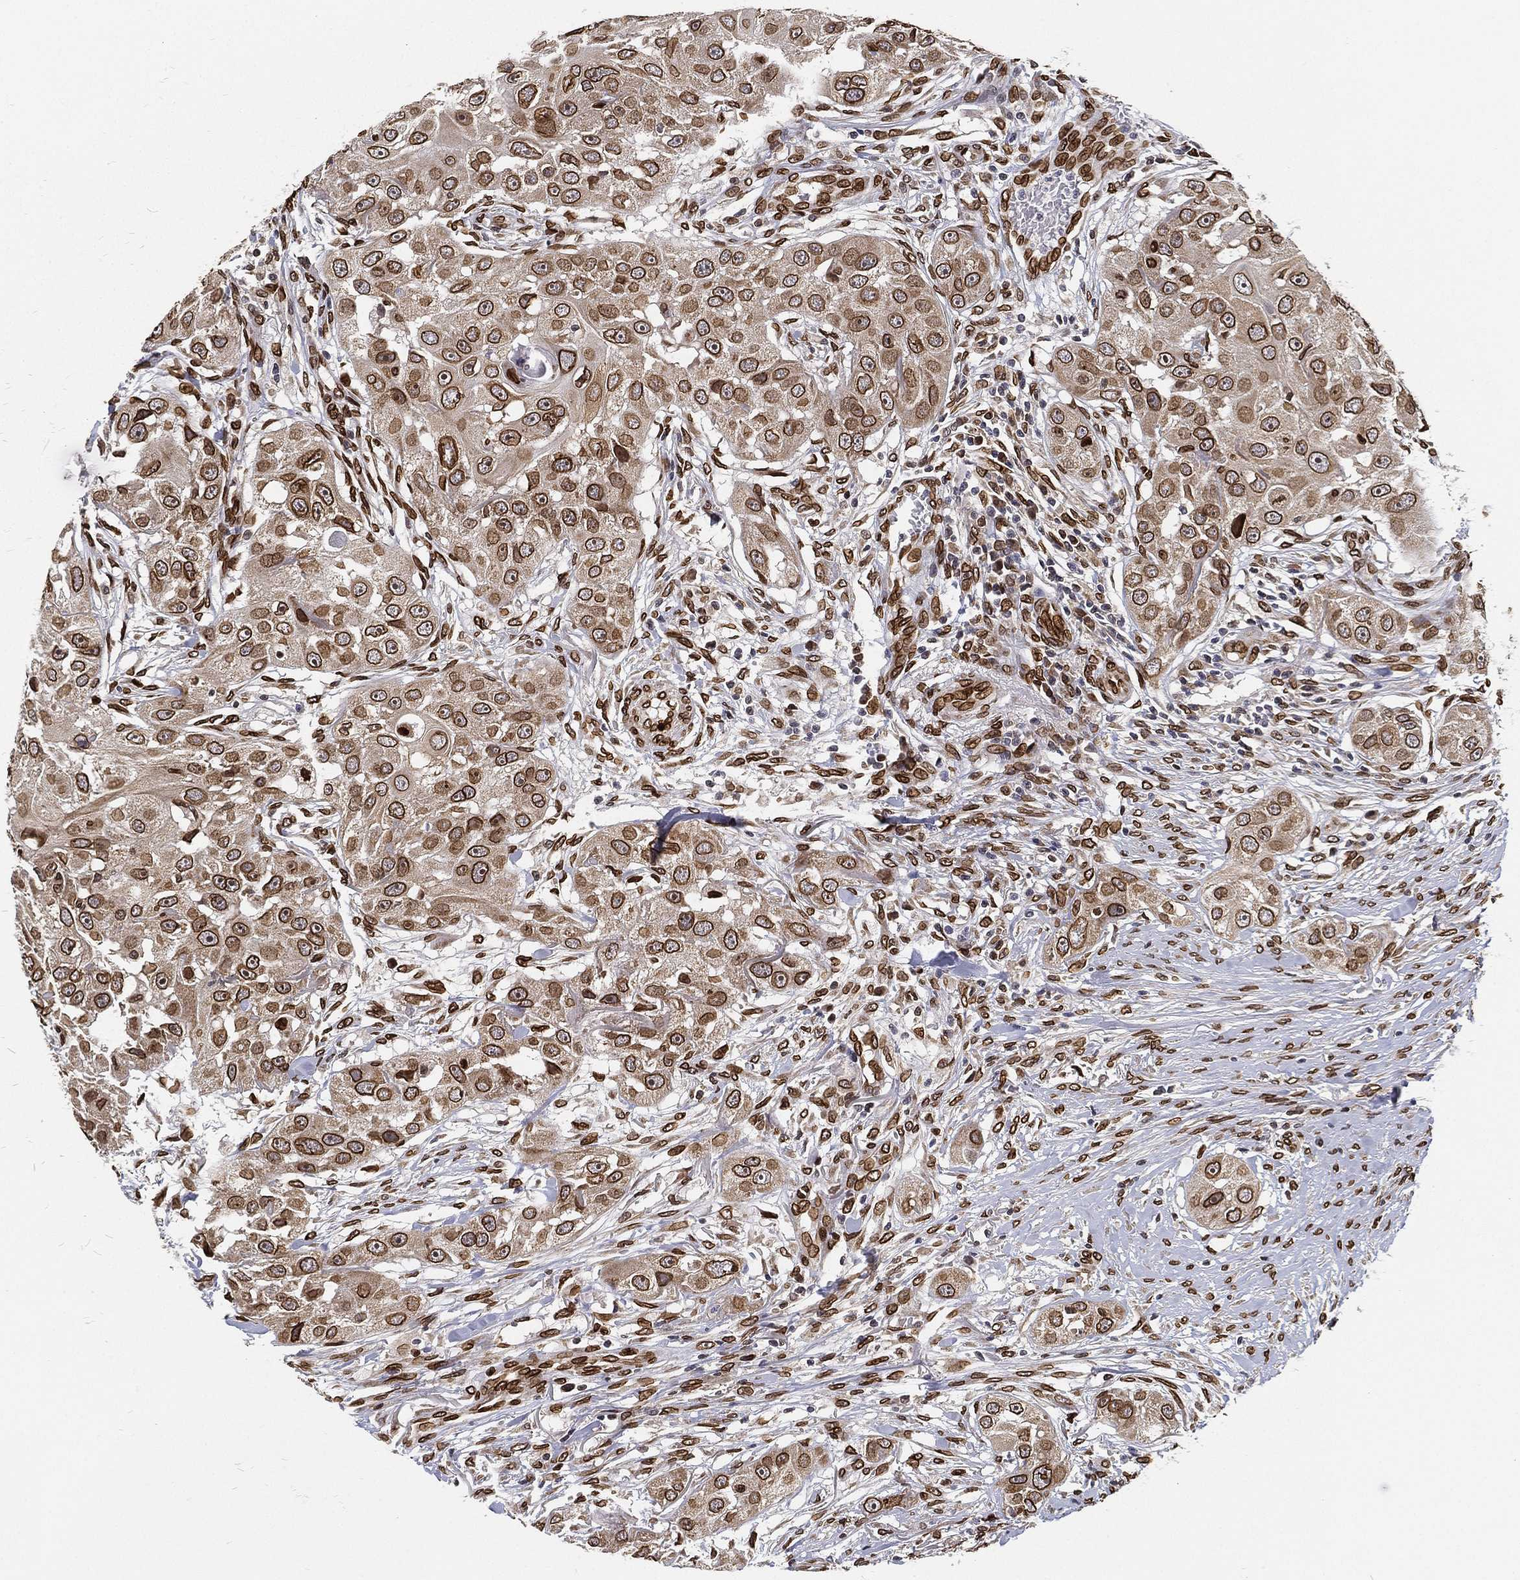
{"staining": {"intensity": "strong", "quantity": ">75%", "location": "cytoplasmic/membranous,nuclear"}, "tissue": "head and neck cancer", "cell_type": "Tumor cells", "image_type": "cancer", "snomed": [{"axis": "morphology", "description": "Squamous cell carcinoma, NOS"}, {"axis": "topography", "description": "Head-Neck"}], "caption": "Tumor cells show high levels of strong cytoplasmic/membranous and nuclear staining in about >75% of cells in human head and neck cancer (squamous cell carcinoma).", "gene": "PALB2", "patient": {"sex": "male", "age": 51}}